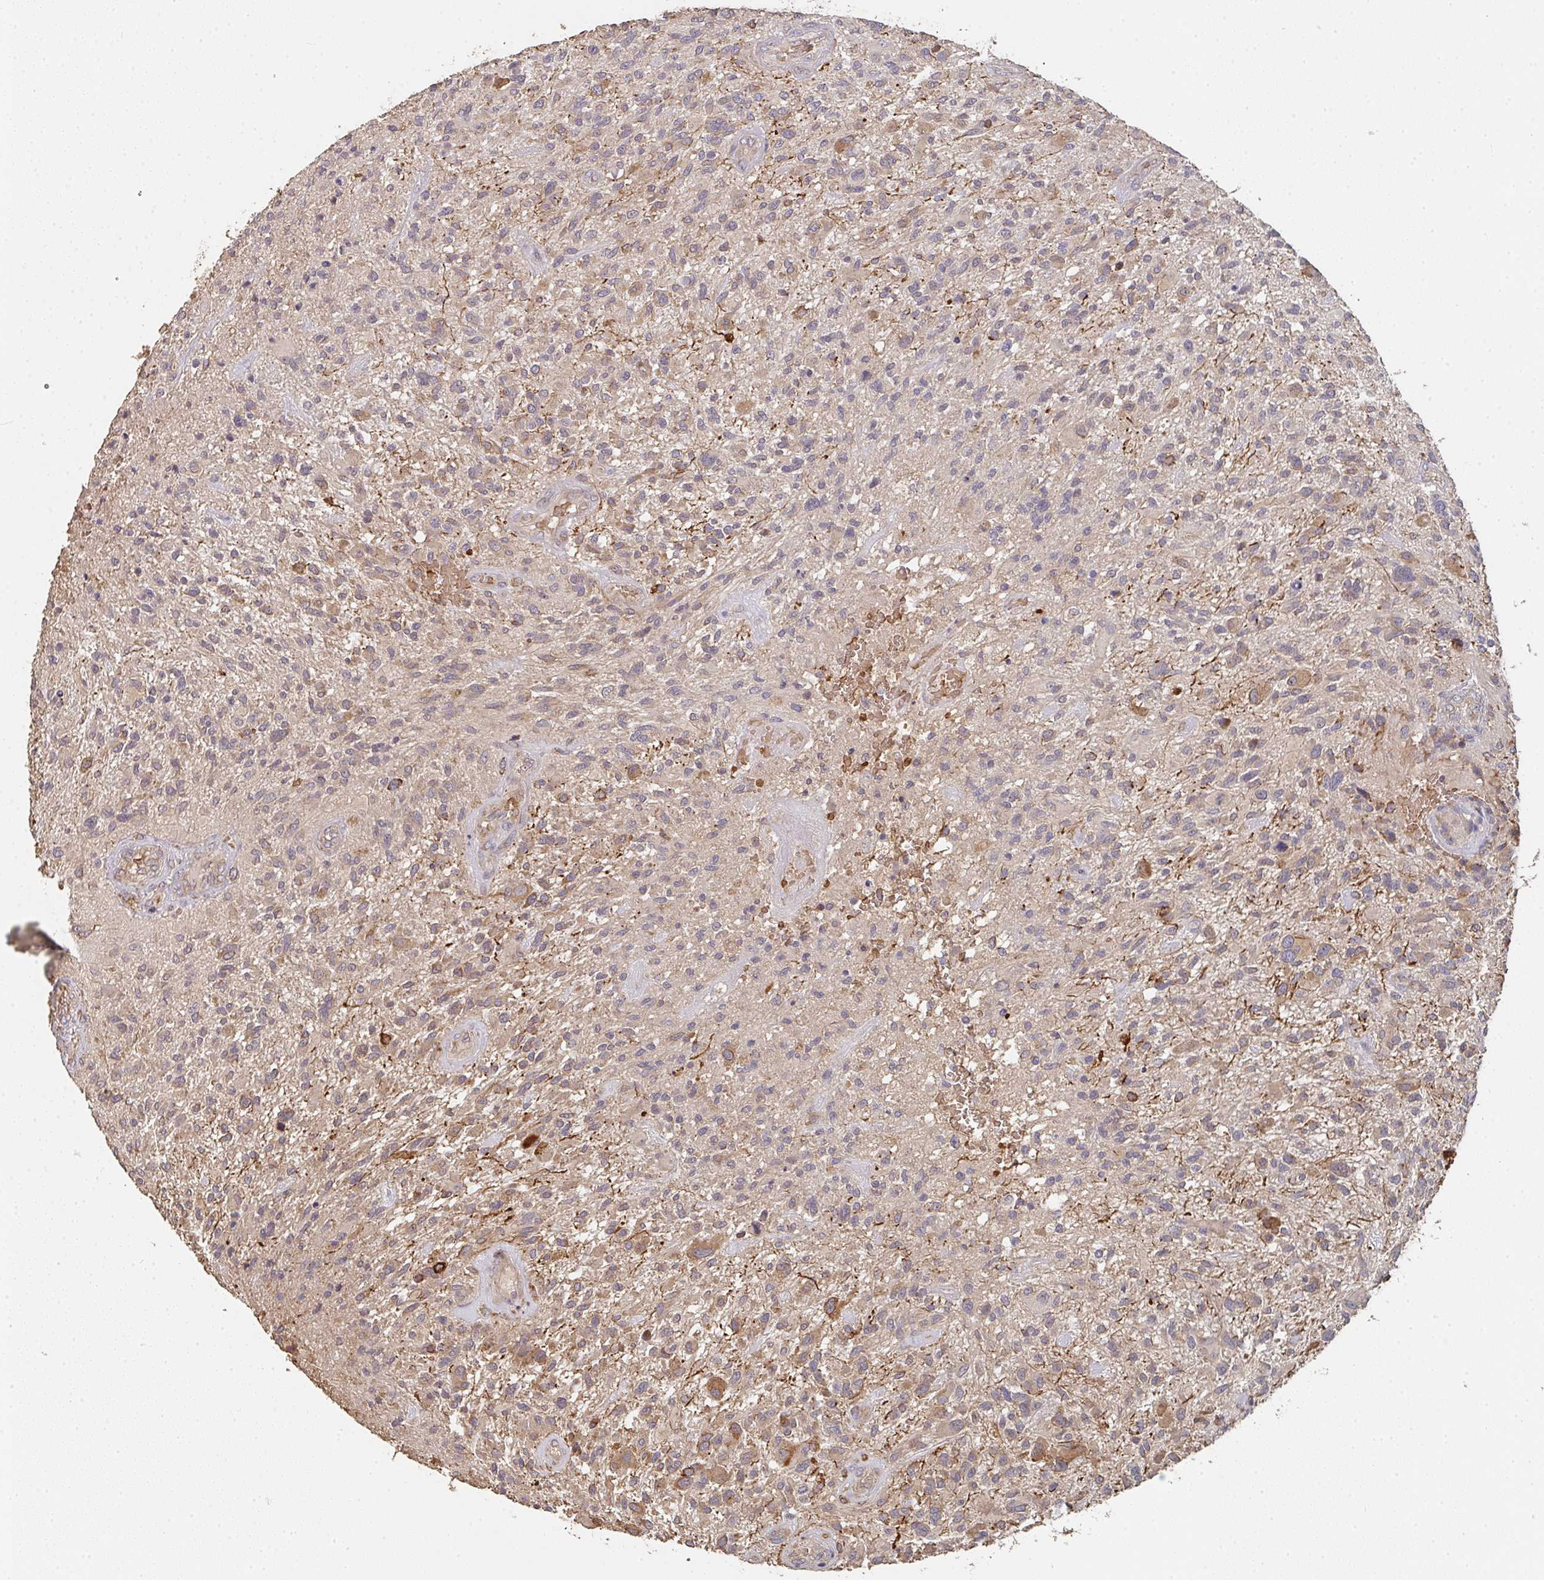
{"staining": {"intensity": "moderate", "quantity": "25%-75%", "location": "cytoplasmic/membranous"}, "tissue": "glioma", "cell_type": "Tumor cells", "image_type": "cancer", "snomed": [{"axis": "morphology", "description": "Glioma, malignant, High grade"}, {"axis": "topography", "description": "Brain"}], "caption": "Immunohistochemistry (IHC) staining of glioma, which exhibits medium levels of moderate cytoplasmic/membranous staining in approximately 25%-75% of tumor cells indicating moderate cytoplasmic/membranous protein expression. The staining was performed using DAB (brown) for protein detection and nuclei were counterstained in hematoxylin (blue).", "gene": "POLG", "patient": {"sex": "male", "age": 47}}